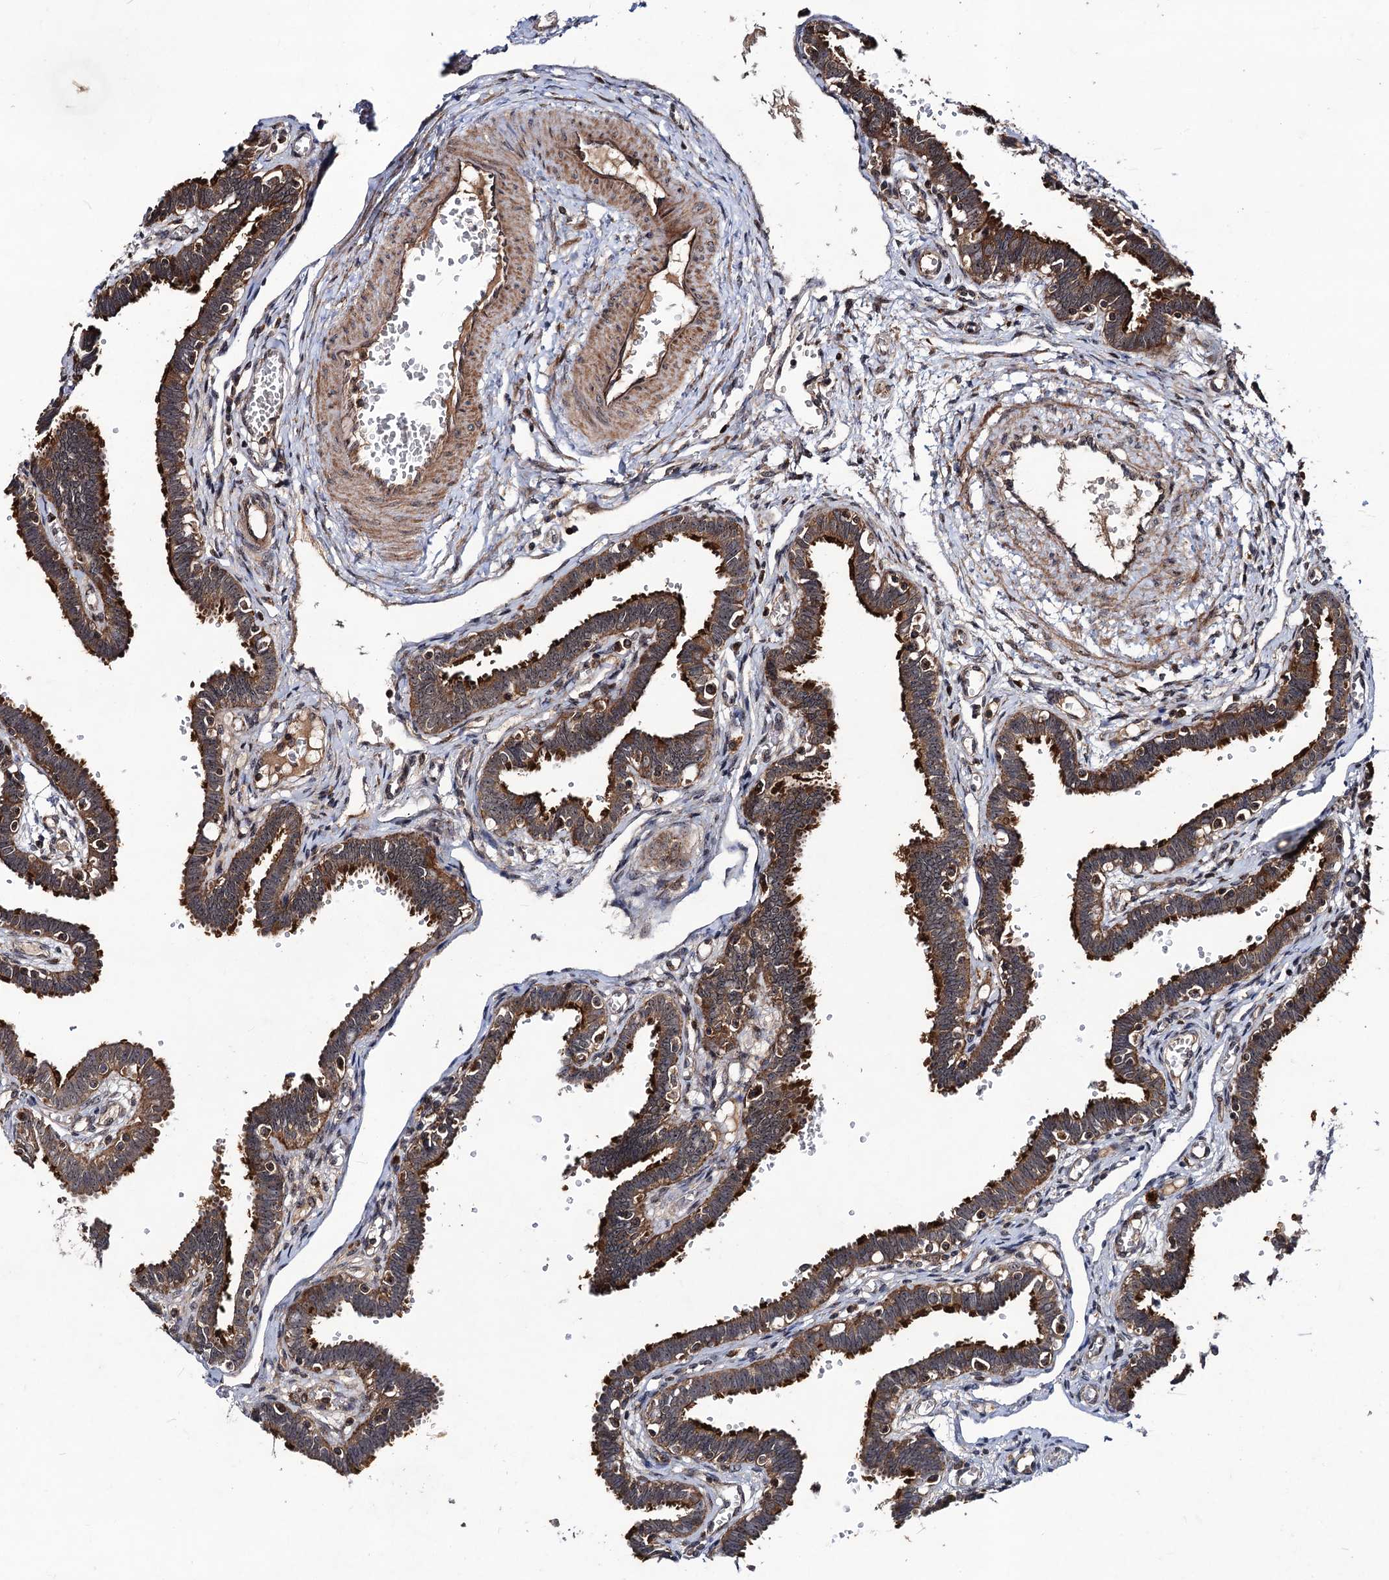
{"staining": {"intensity": "strong", "quantity": ">75%", "location": "cytoplasmic/membranous"}, "tissue": "fallopian tube", "cell_type": "Glandular cells", "image_type": "normal", "snomed": [{"axis": "morphology", "description": "Normal tissue, NOS"}, {"axis": "topography", "description": "Fallopian tube"}, {"axis": "topography", "description": "Placenta"}], "caption": "Immunohistochemistry micrograph of unremarkable fallopian tube stained for a protein (brown), which exhibits high levels of strong cytoplasmic/membranous staining in approximately >75% of glandular cells.", "gene": "KXD1", "patient": {"sex": "female", "age": 32}}